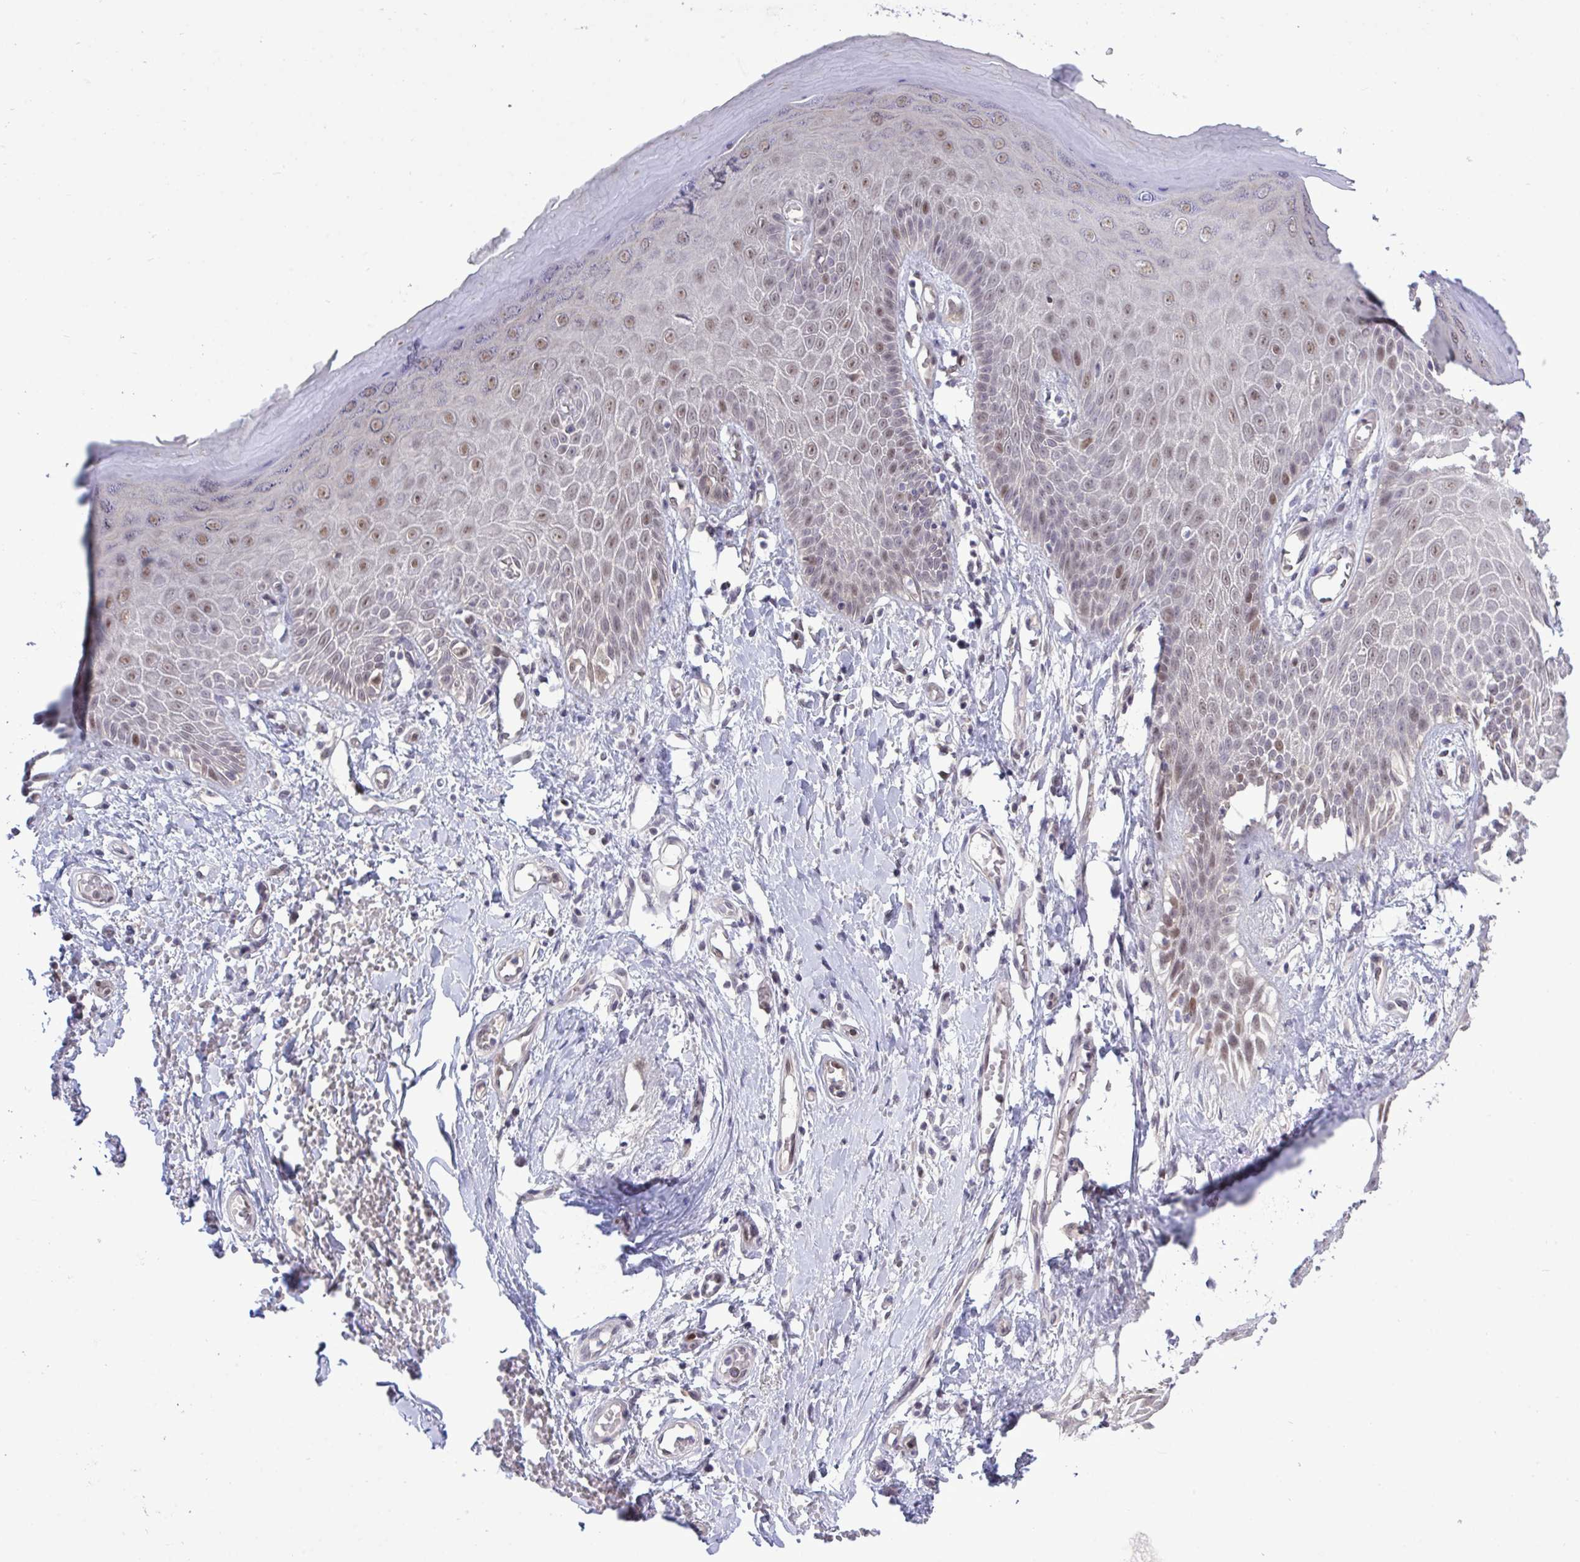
{"staining": {"intensity": "moderate", "quantity": ">75%", "location": "nuclear"}, "tissue": "skin", "cell_type": "Epidermal cells", "image_type": "normal", "snomed": [{"axis": "morphology", "description": "Normal tissue, NOS"}, {"axis": "topography", "description": "Anal"}, {"axis": "topography", "description": "Peripheral nerve tissue"}], "caption": "This is a micrograph of IHC staining of unremarkable skin, which shows moderate expression in the nuclear of epidermal cells.", "gene": "ZNF444", "patient": {"sex": "male", "age": 78}}